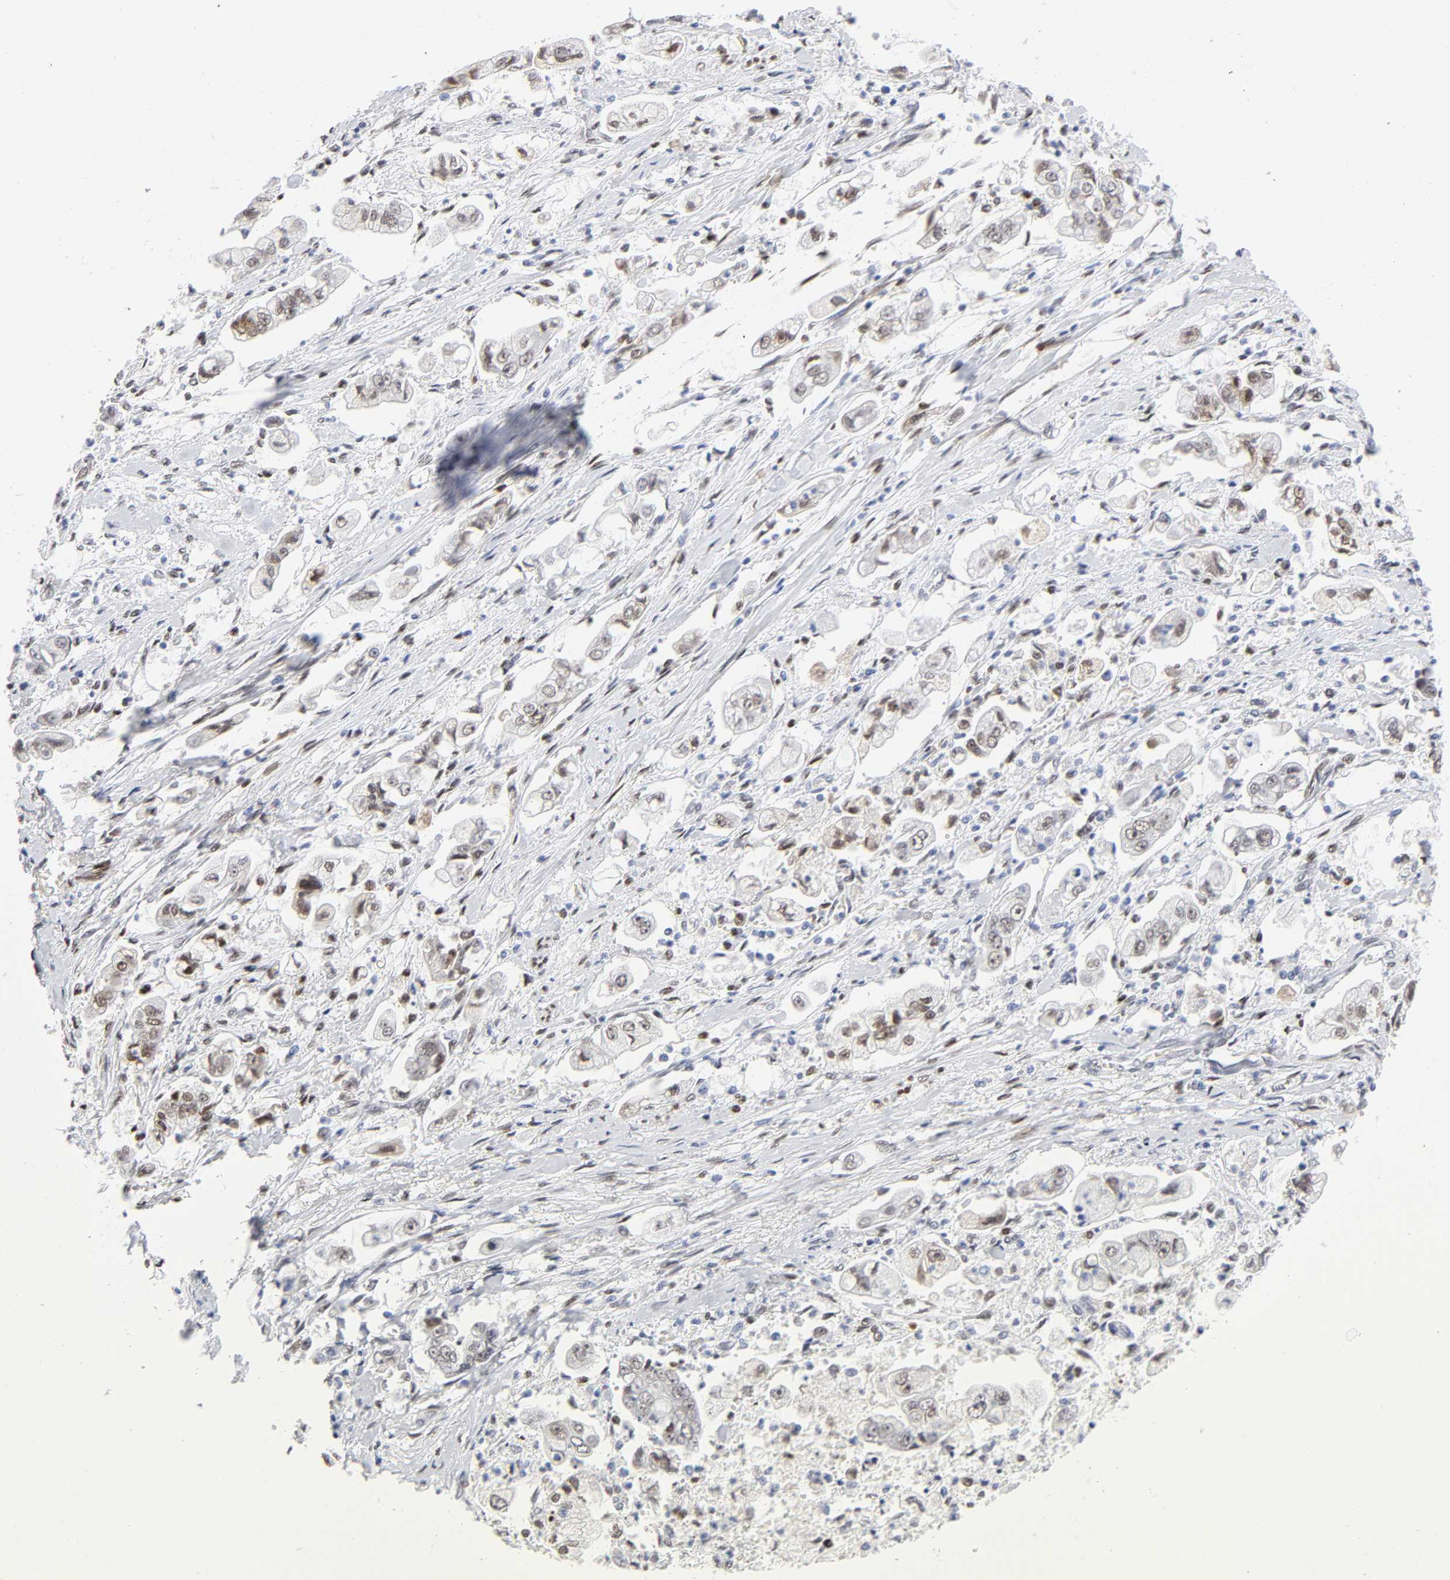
{"staining": {"intensity": "weak", "quantity": ">75%", "location": "nuclear"}, "tissue": "stomach cancer", "cell_type": "Tumor cells", "image_type": "cancer", "snomed": [{"axis": "morphology", "description": "Adenocarcinoma, NOS"}, {"axis": "topography", "description": "Stomach"}], "caption": "Protein expression by immunohistochemistry (IHC) exhibits weak nuclear positivity in about >75% of tumor cells in adenocarcinoma (stomach).", "gene": "NFIC", "patient": {"sex": "male", "age": 62}}